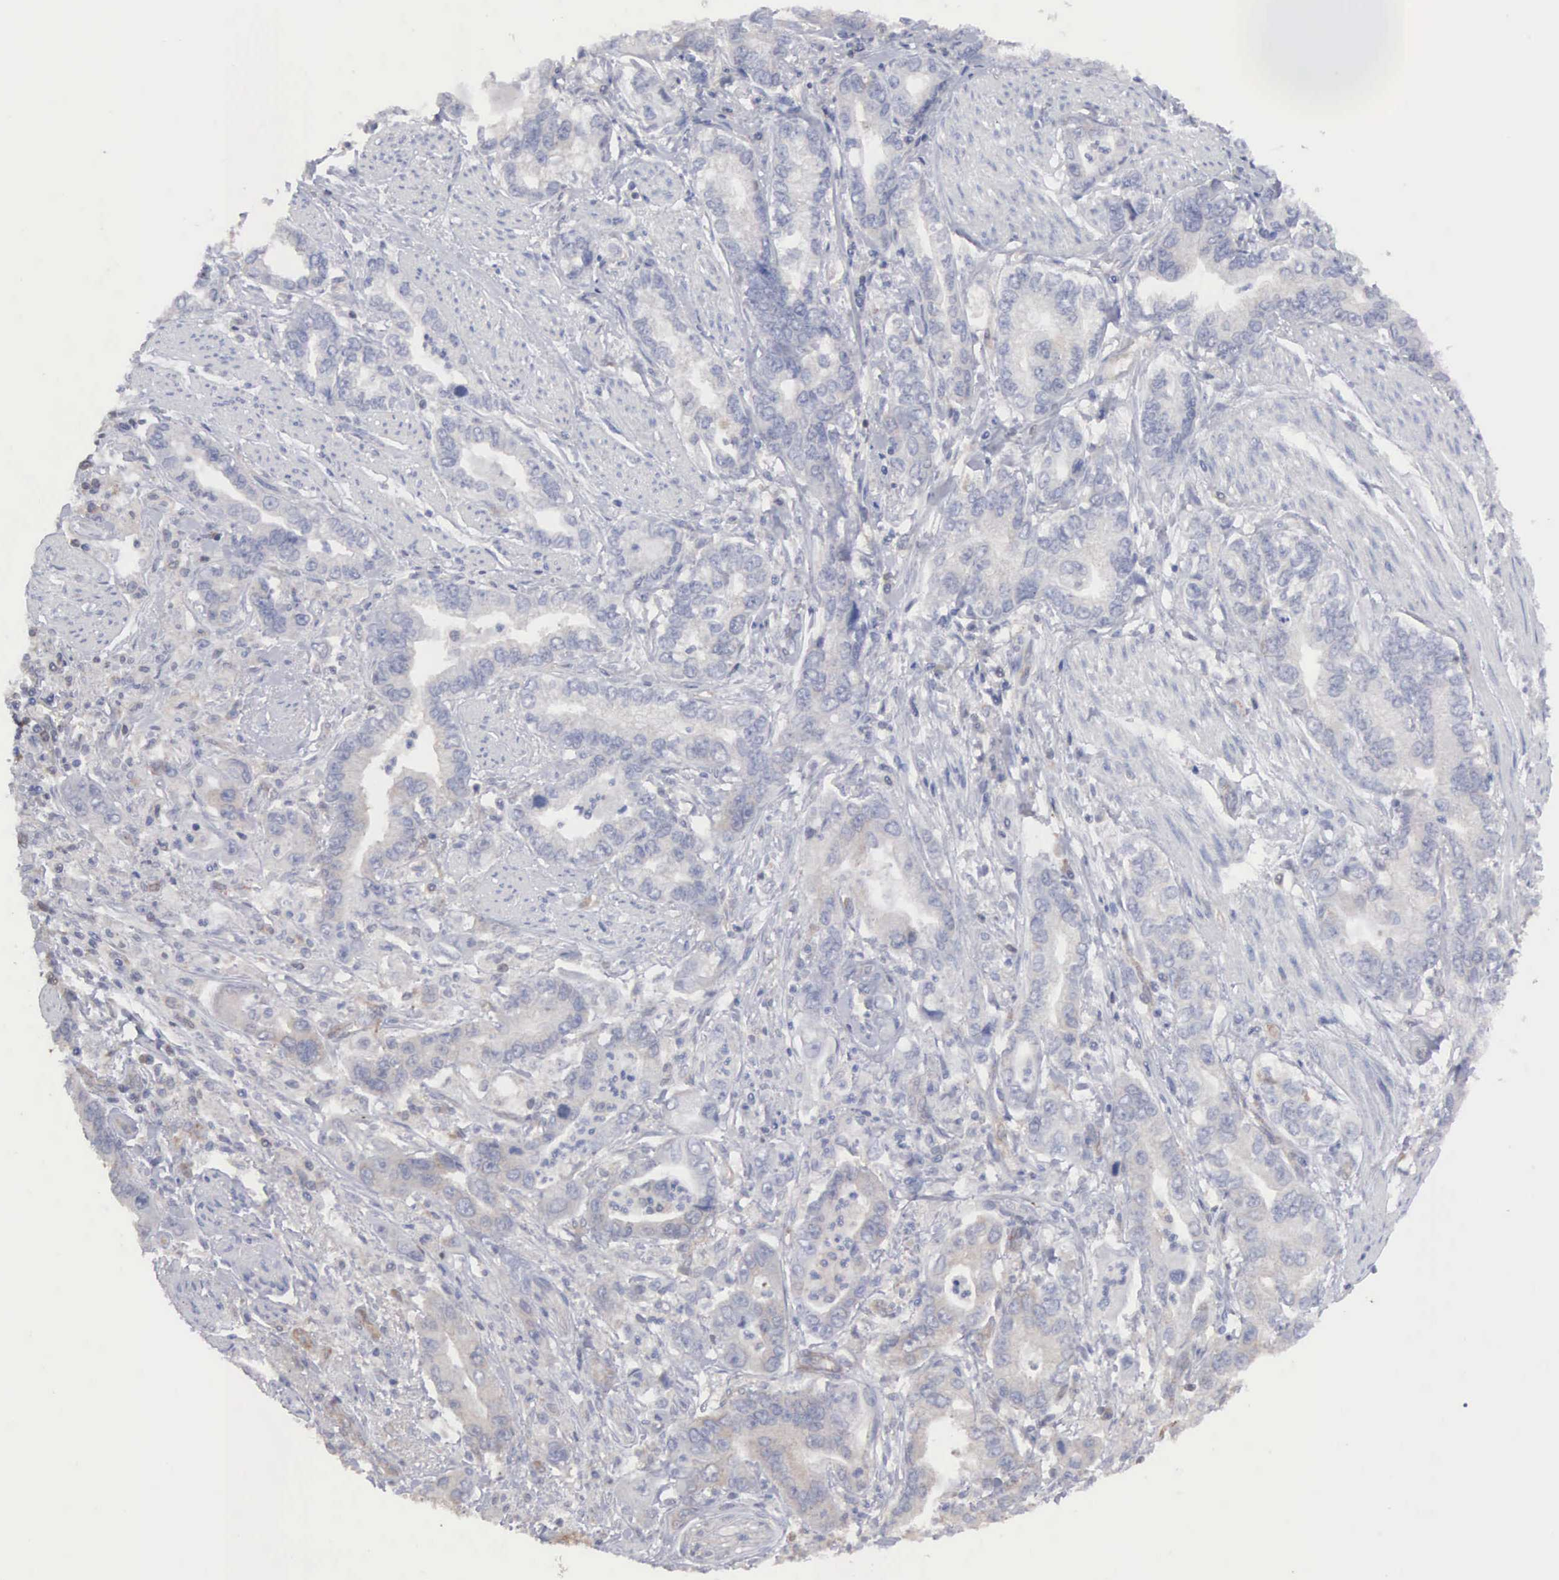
{"staining": {"intensity": "weak", "quantity": "25%-75%", "location": "cytoplasmic/membranous"}, "tissue": "stomach cancer", "cell_type": "Tumor cells", "image_type": "cancer", "snomed": [{"axis": "morphology", "description": "Adenocarcinoma, NOS"}, {"axis": "topography", "description": "Pancreas"}, {"axis": "topography", "description": "Stomach, upper"}], "caption": "IHC (DAB) staining of human stomach adenocarcinoma exhibits weak cytoplasmic/membranous protein staining in approximately 25%-75% of tumor cells.", "gene": "MTHFD1", "patient": {"sex": "male", "age": 77}}